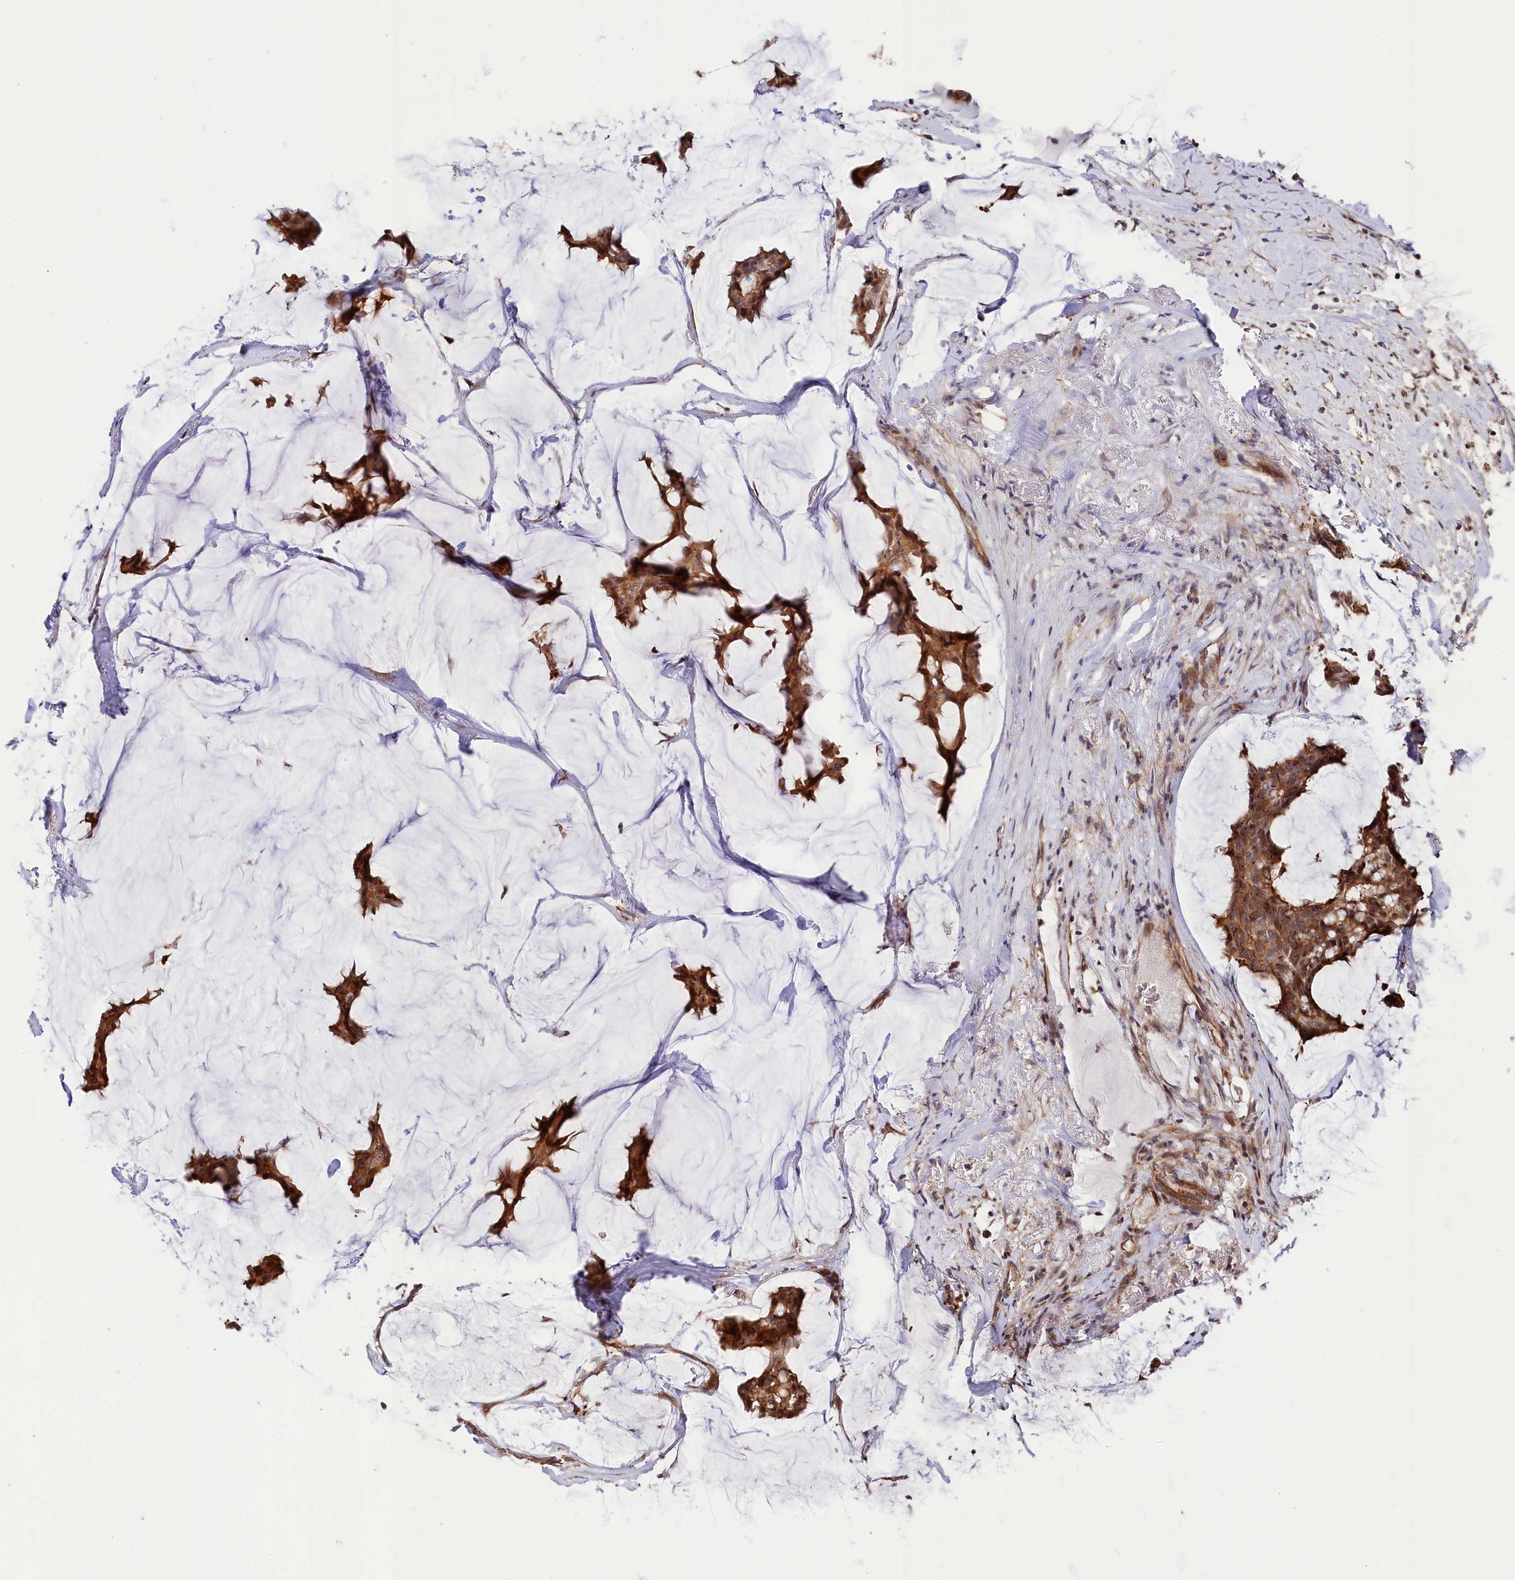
{"staining": {"intensity": "strong", "quantity": ">75%", "location": "cytoplasmic/membranous"}, "tissue": "breast cancer", "cell_type": "Tumor cells", "image_type": "cancer", "snomed": [{"axis": "morphology", "description": "Duct carcinoma"}, {"axis": "topography", "description": "Breast"}], "caption": "Breast intraductal carcinoma was stained to show a protein in brown. There is high levels of strong cytoplasmic/membranous staining in about >75% of tumor cells. Using DAB (3,3'-diaminobenzidine) (brown) and hematoxylin (blue) stains, captured at high magnification using brightfield microscopy.", "gene": "TNKS1BP1", "patient": {"sex": "female", "age": 93}}